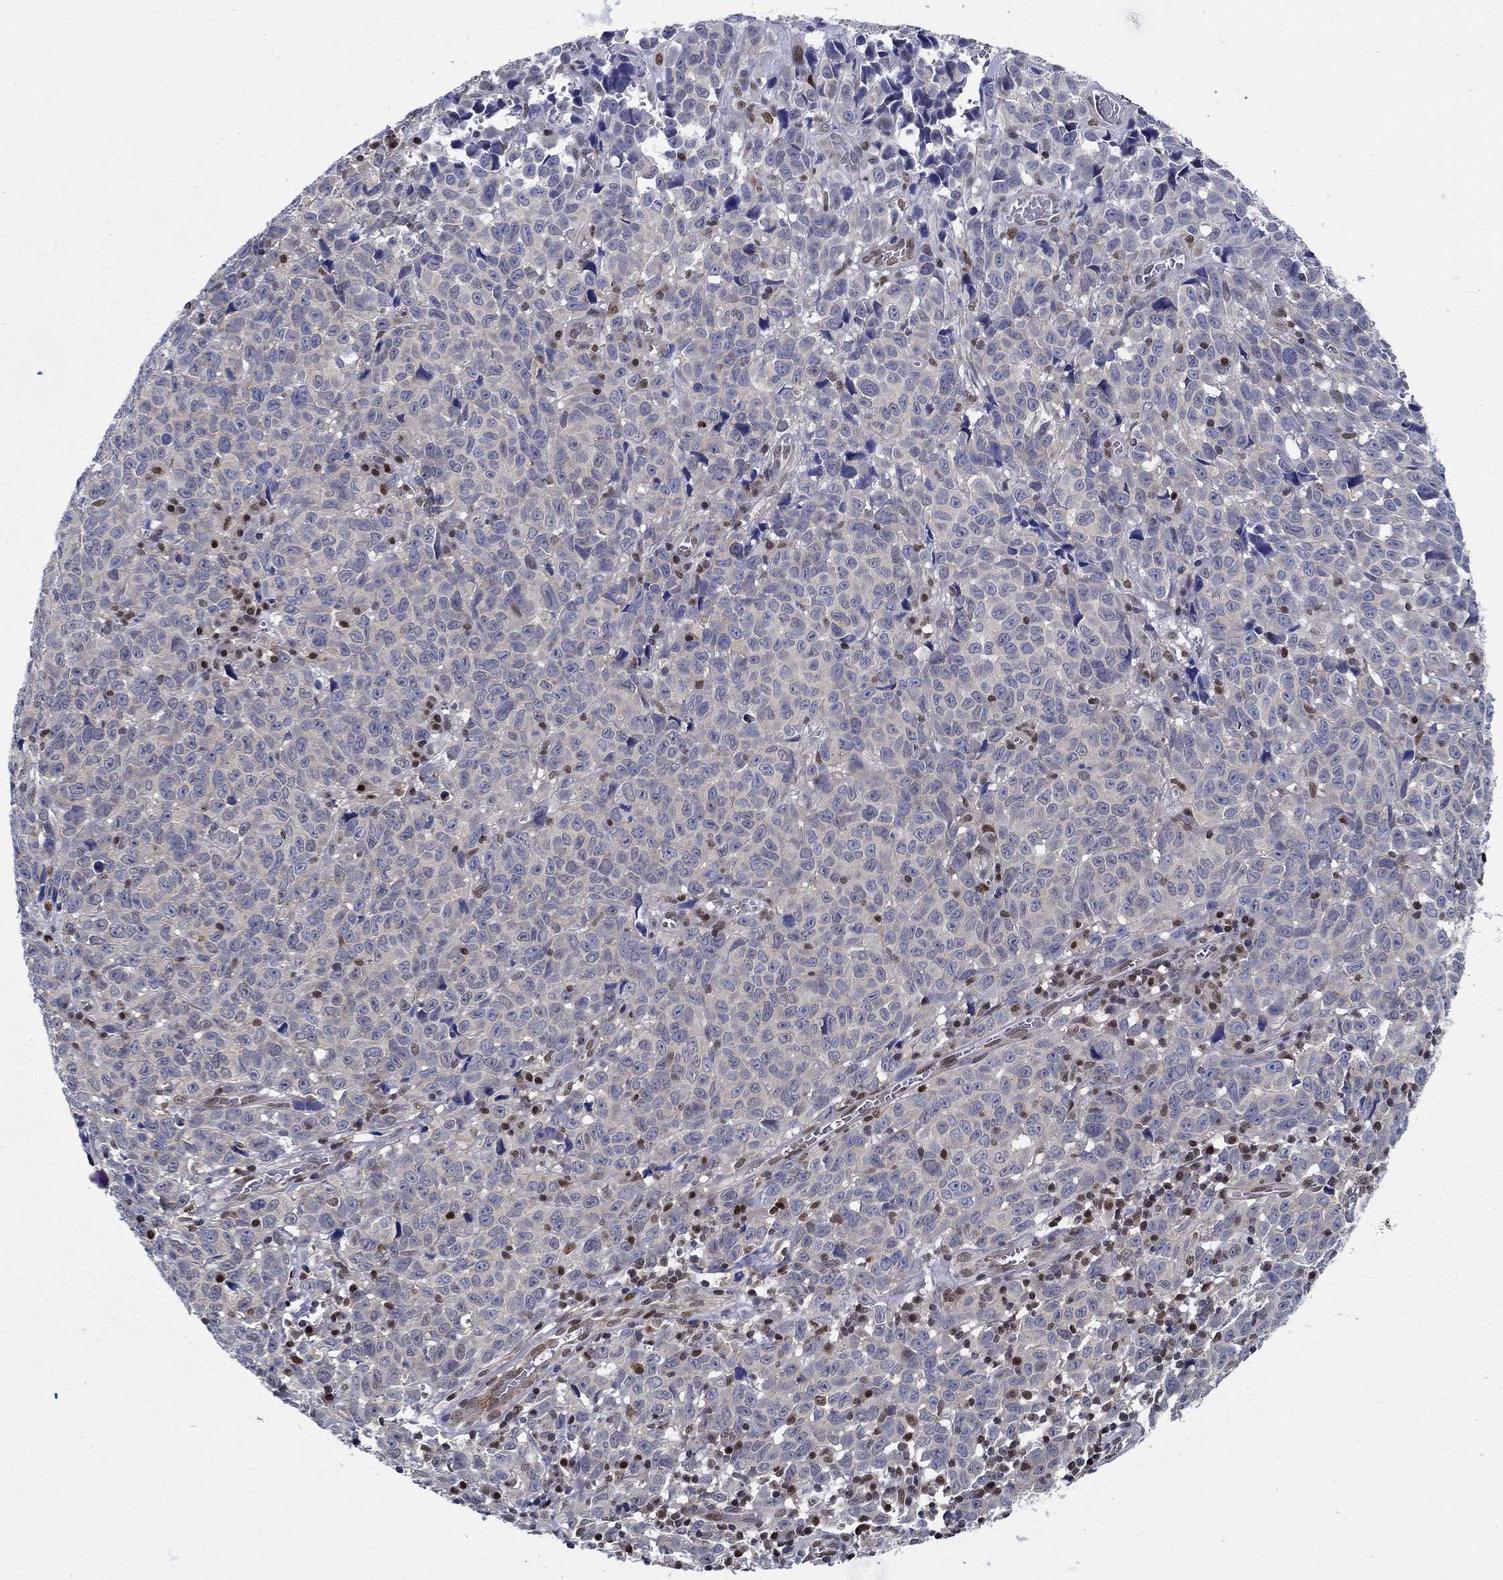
{"staining": {"intensity": "moderate", "quantity": "<25%", "location": "cytoplasmic/membranous"}, "tissue": "melanoma", "cell_type": "Tumor cells", "image_type": "cancer", "snomed": [{"axis": "morphology", "description": "Malignant melanoma, NOS"}, {"axis": "topography", "description": "Vulva, labia, clitoris and Bartholin´s gland, NO"}], "caption": "The image reveals a brown stain indicating the presence of a protein in the cytoplasmic/membranous of tumor cells in melanoma.", "gene": "ZNF594", "patient": {"sex": "female", "age": 75}}